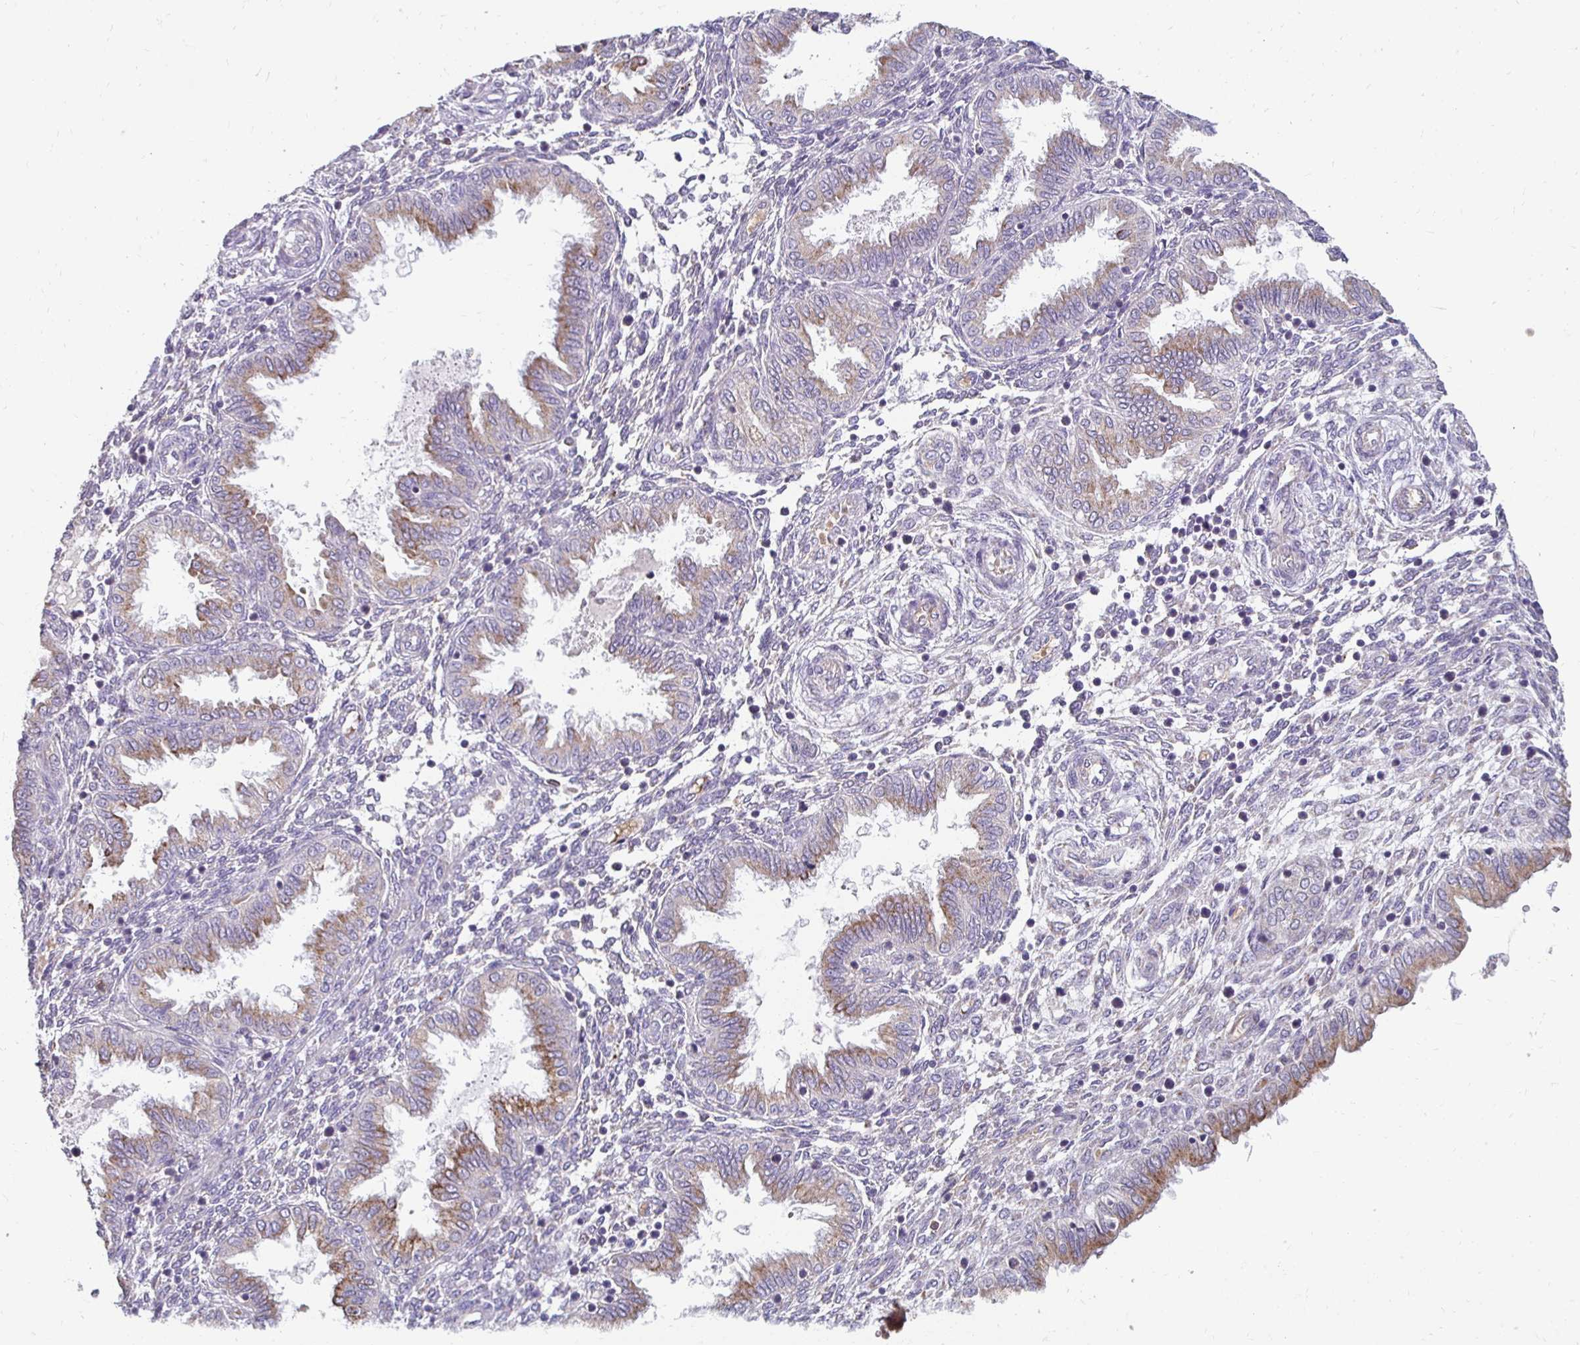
{"staining": {"intensity": "negative", "quantity": "none", "location": "none"}, "tissue": "endometrium", "cell_type": "Cells in endometrial stroma", "image_type": "normal", "snomed": [{"axis": "morphology", "description": "Normal tissue, NOS"}, {"axis": "topography", "description": "Endometrium"}], "caption": "High power microscopy image of an immunohistochemistry photomicrograph of normal endometrium, revealing no significant expression in cells in endometrial stroma.", "gene": "GK2", "patient": {"sex": "female", "age": 33}}